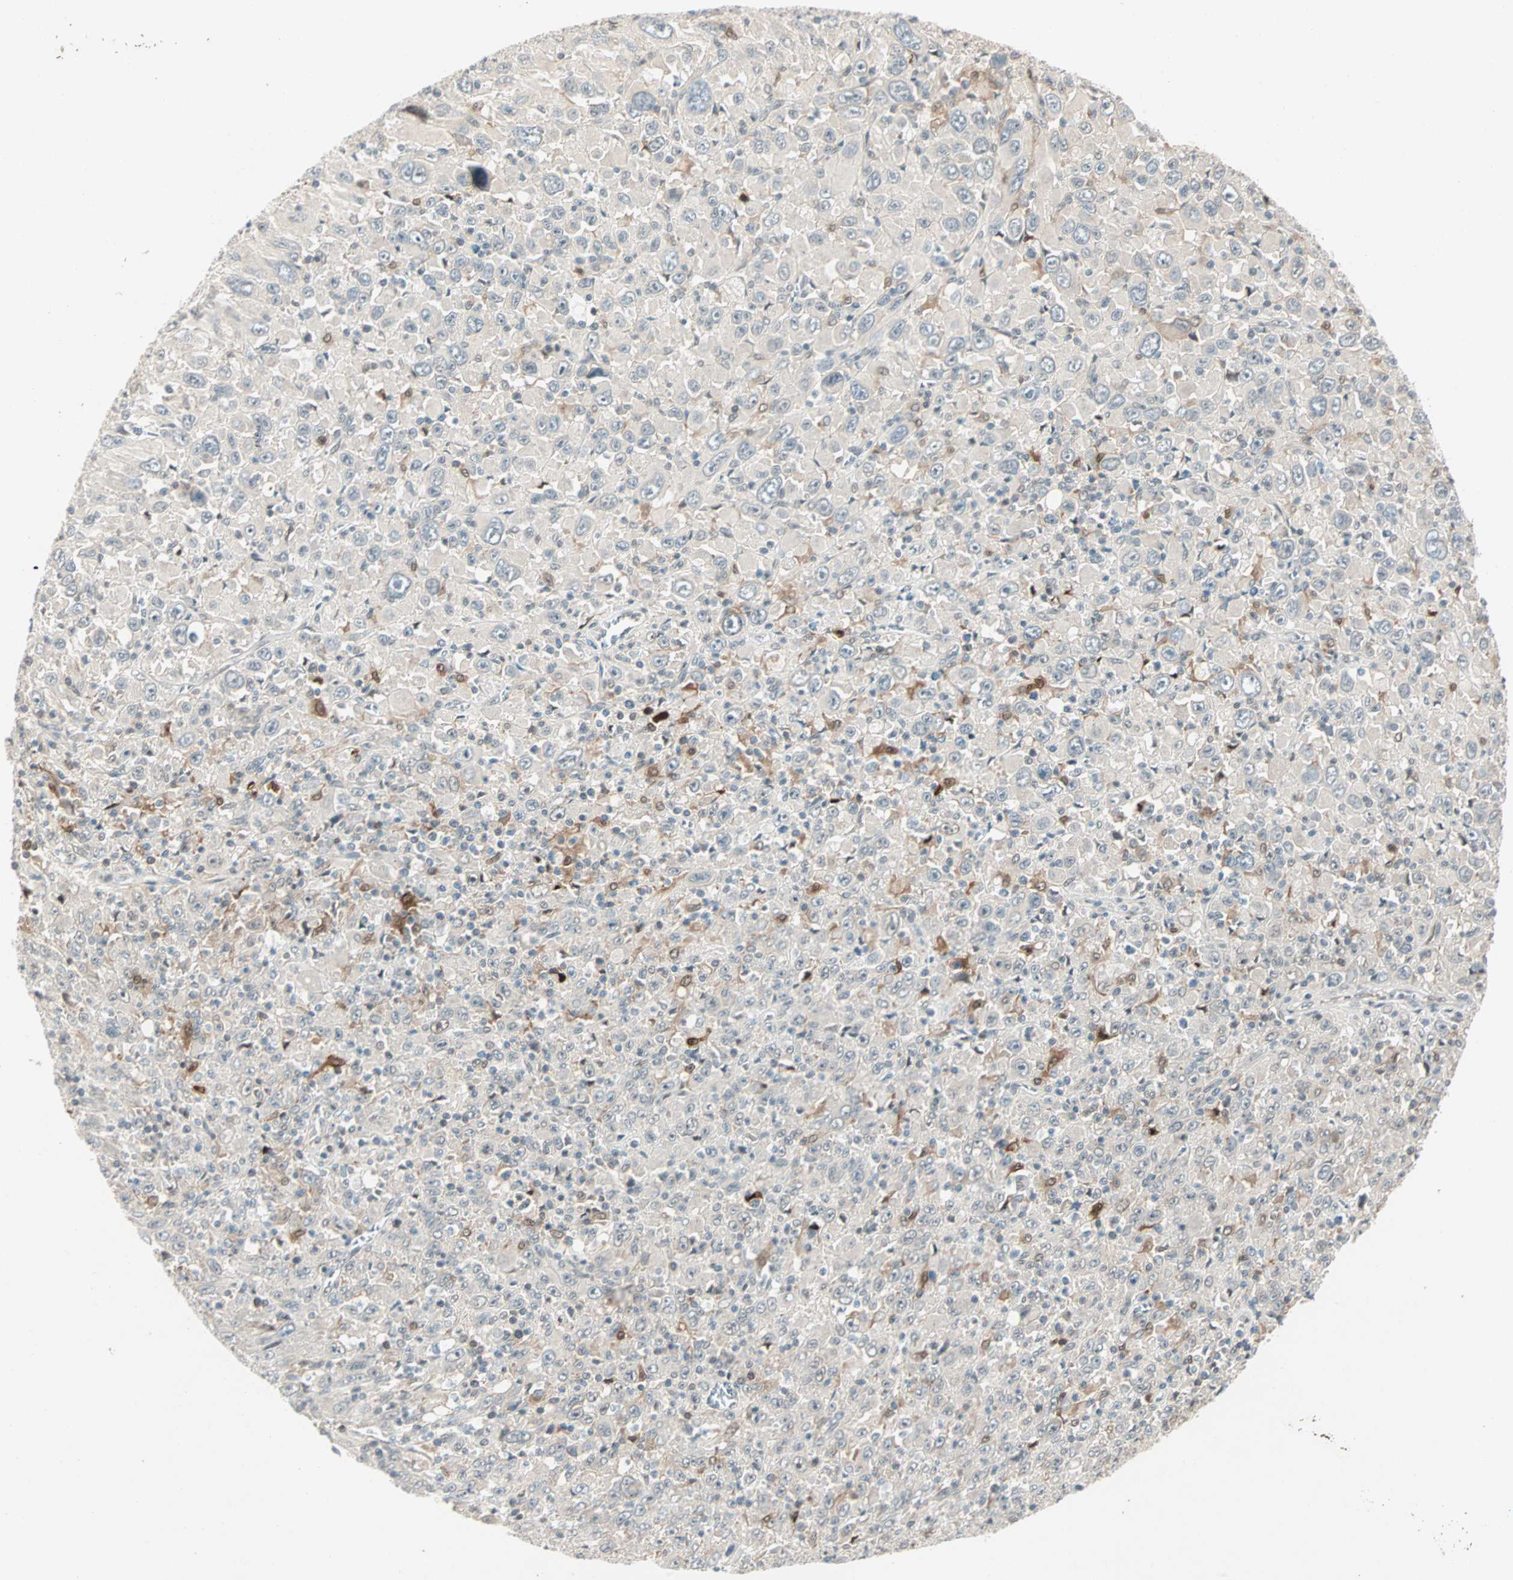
{"staining": {"intensity": "weak", "quantity": "<25%", "location": "cytoplasmic/membranous"}, "tissue": "melanoma", "cell_type": "Tumor cells", "image_type": "cancer", "snomed": [{"axis": "morphology", "description": "Malignant melanoma, Metastatic site"}, {"axis": "topography", "description": "Skin"}], "caption": "Immunohistochemical staining of malignant melanoma (metastatic site) shows no significant expression in tumor cells.", "gene": "RTL6", "patient": {"sex": "female", "age": 56}}